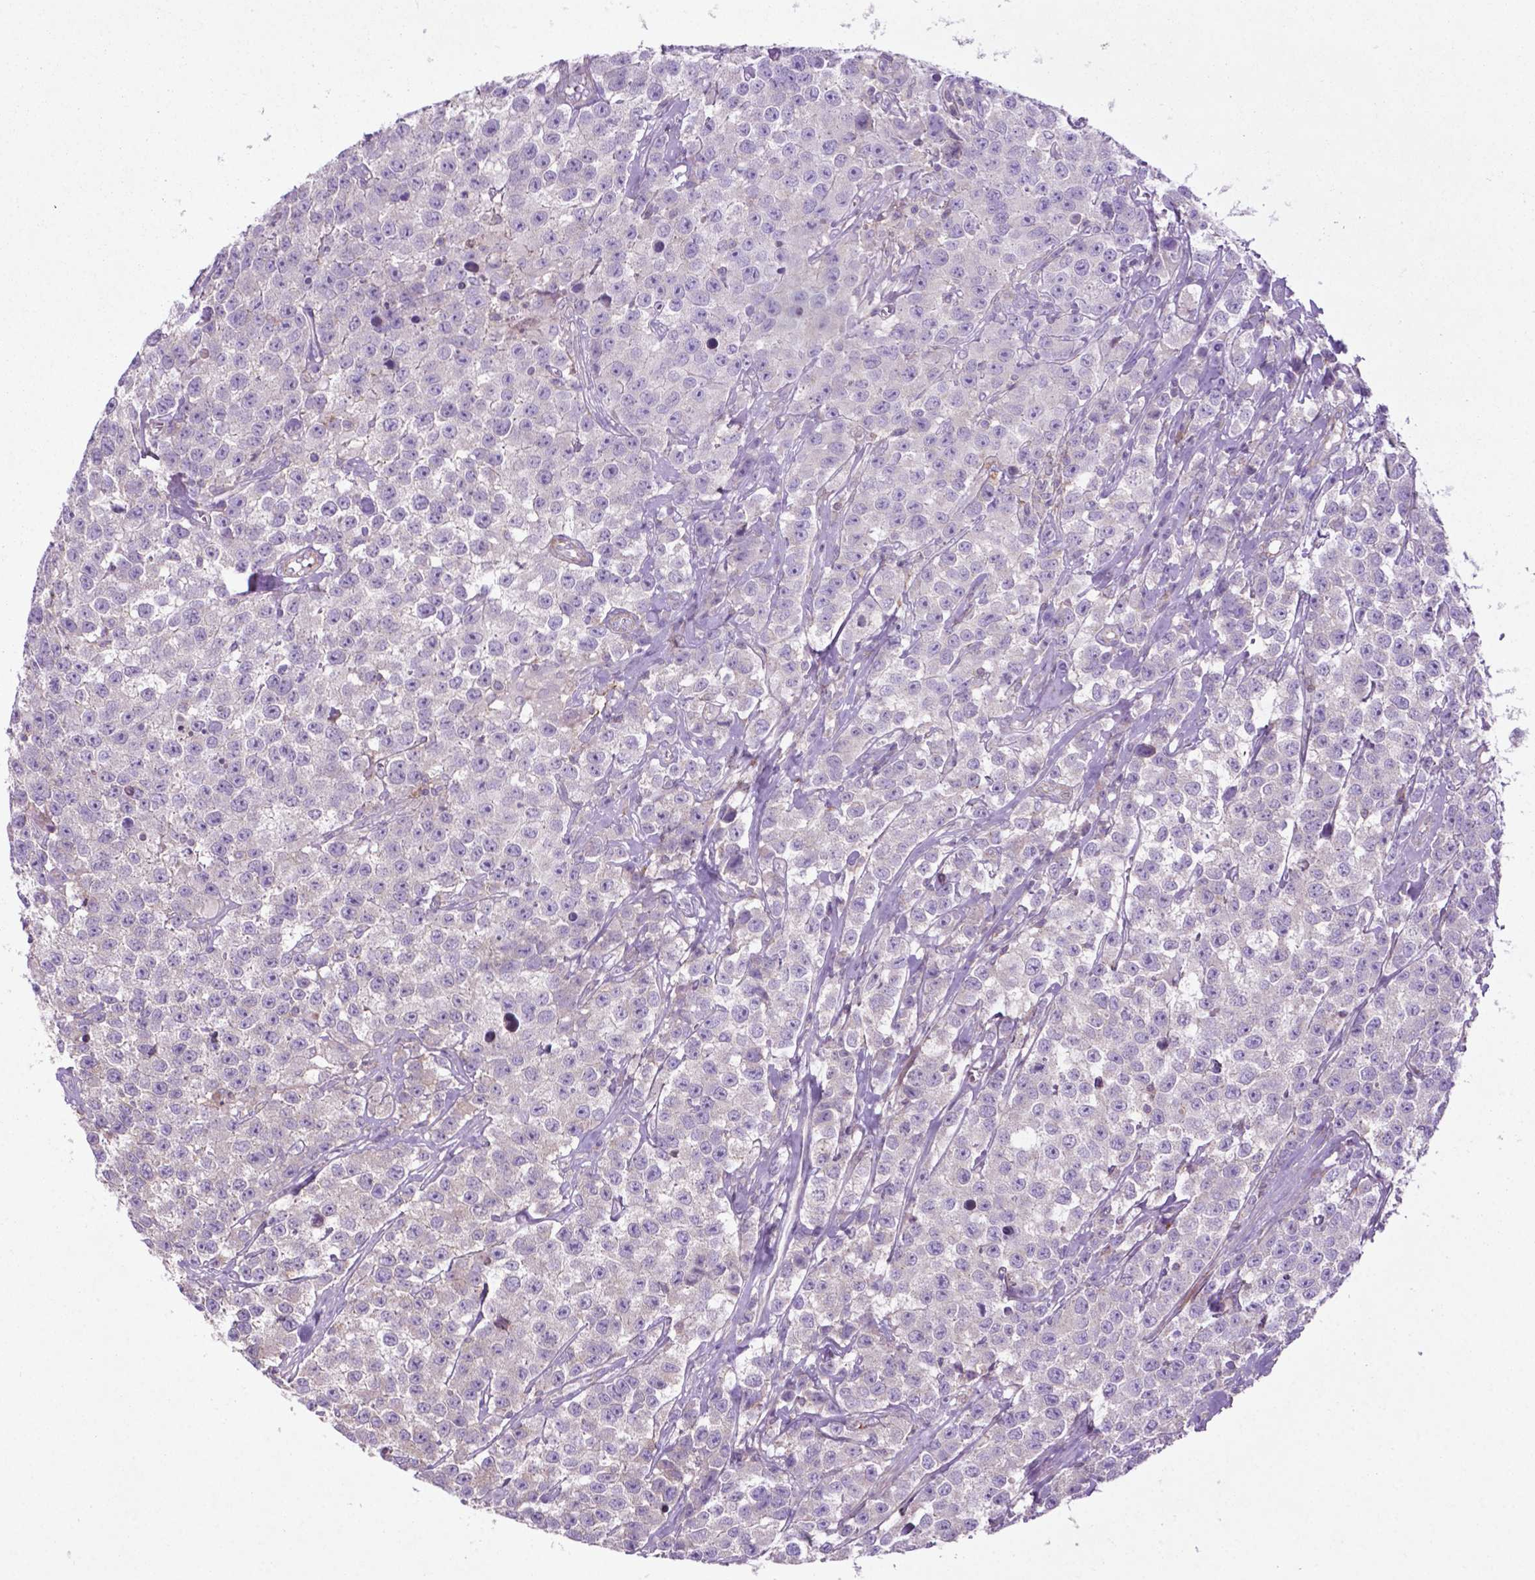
{"staining": {"intensity": "negative", "quantity": "none", "location": "none"}, "tissue": "testis cancer", "cell_type": "Tumor cells", "image_type": "cancer", "snomed": [{"axis": "morphology", "description": "Seminoma, NOS"}, {"axis": "topography", "description": "Testis"}], "caption": "DAB immunohistochemical staining of testis seminoma displays no significant positivity in tumor cells.", "gene": "BMP4", "patient": {"sex": "male", "age": 59}}